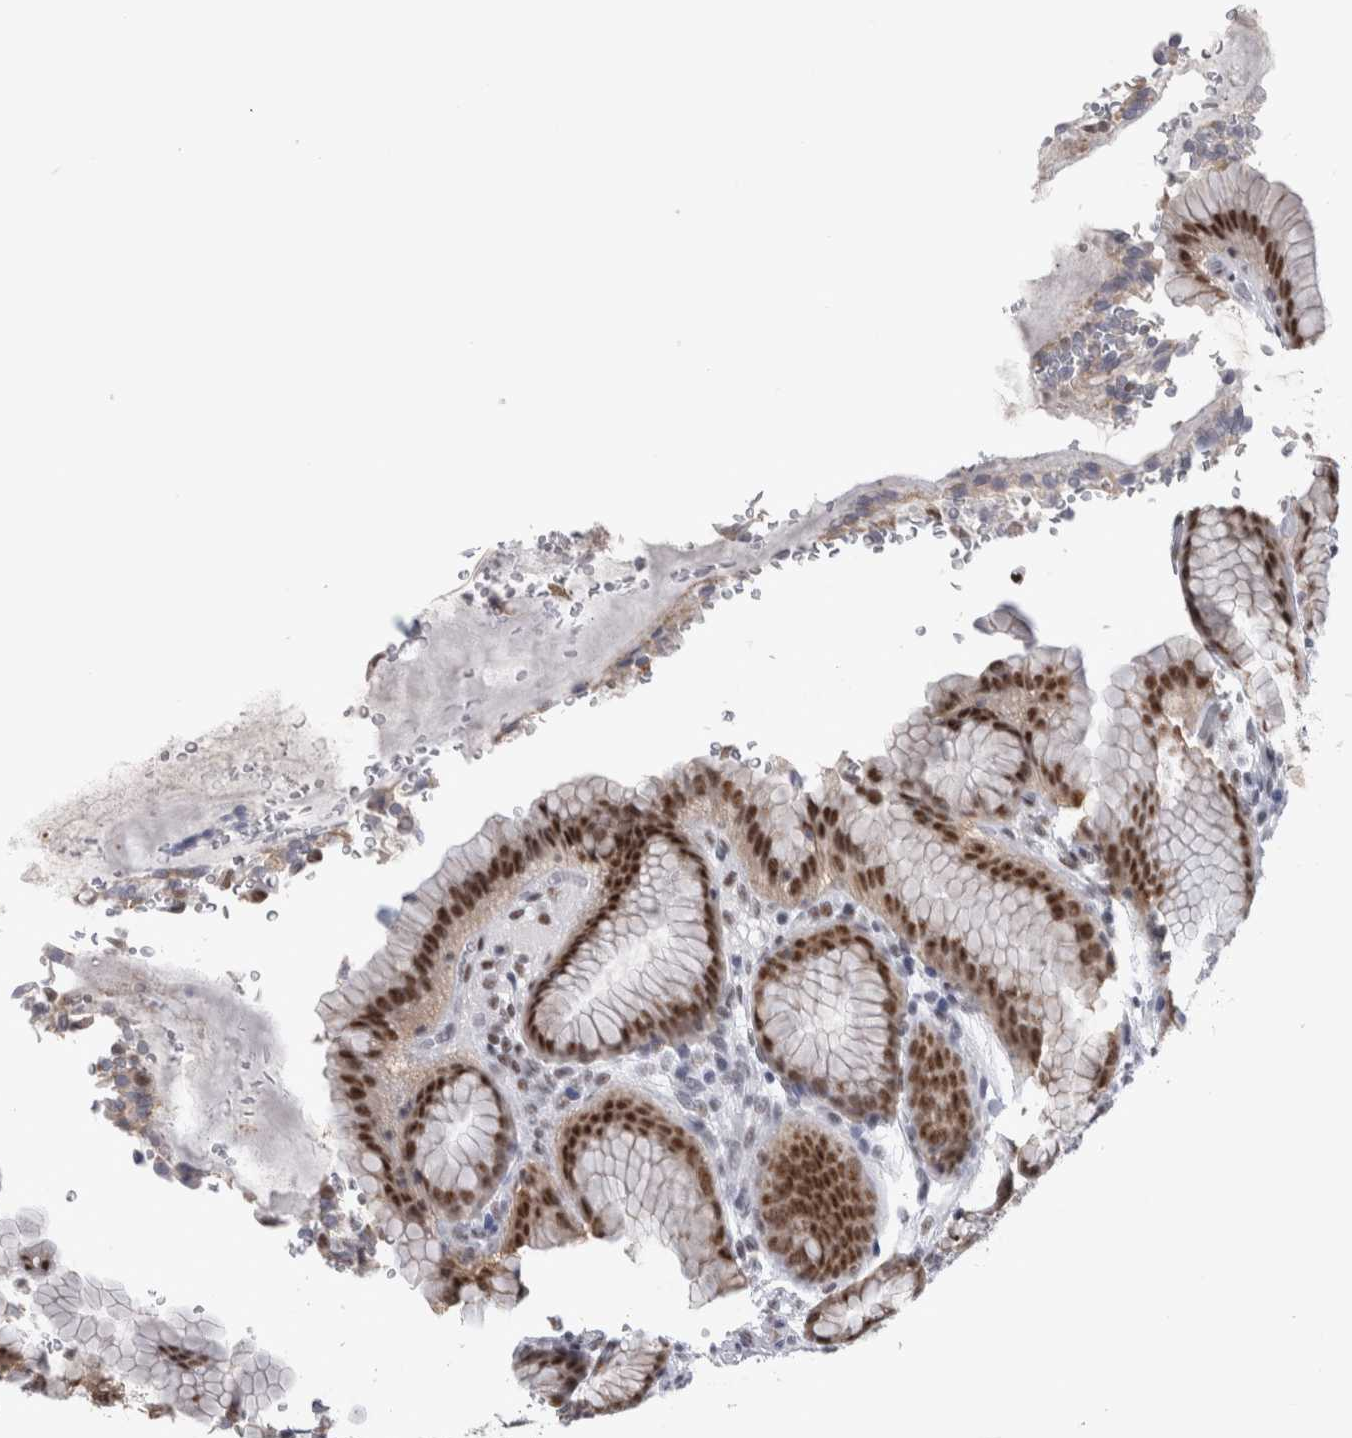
{"staining": {"intensity": "moderate", "quantity": "<25%", "location": "nuclear"}, "tissue": "stomach", "cell_type": "Glandular cells", "image_type": "normal", "snomed": [{"axis": "morphology", "description": "Normal tissue, NOS"}, {"axis": "topography", "description": "Stomach"}], "caption": "Protein analysis of unremarkable stomach displays moderate nuclear positivity in about <25% of glandular cells. (DAB (3,3'-diaminobenzidine) = brown stain, brightfield microscopy at high magnification).", "gene": "API5", "patient": {"sex": "male", "age": 42}}